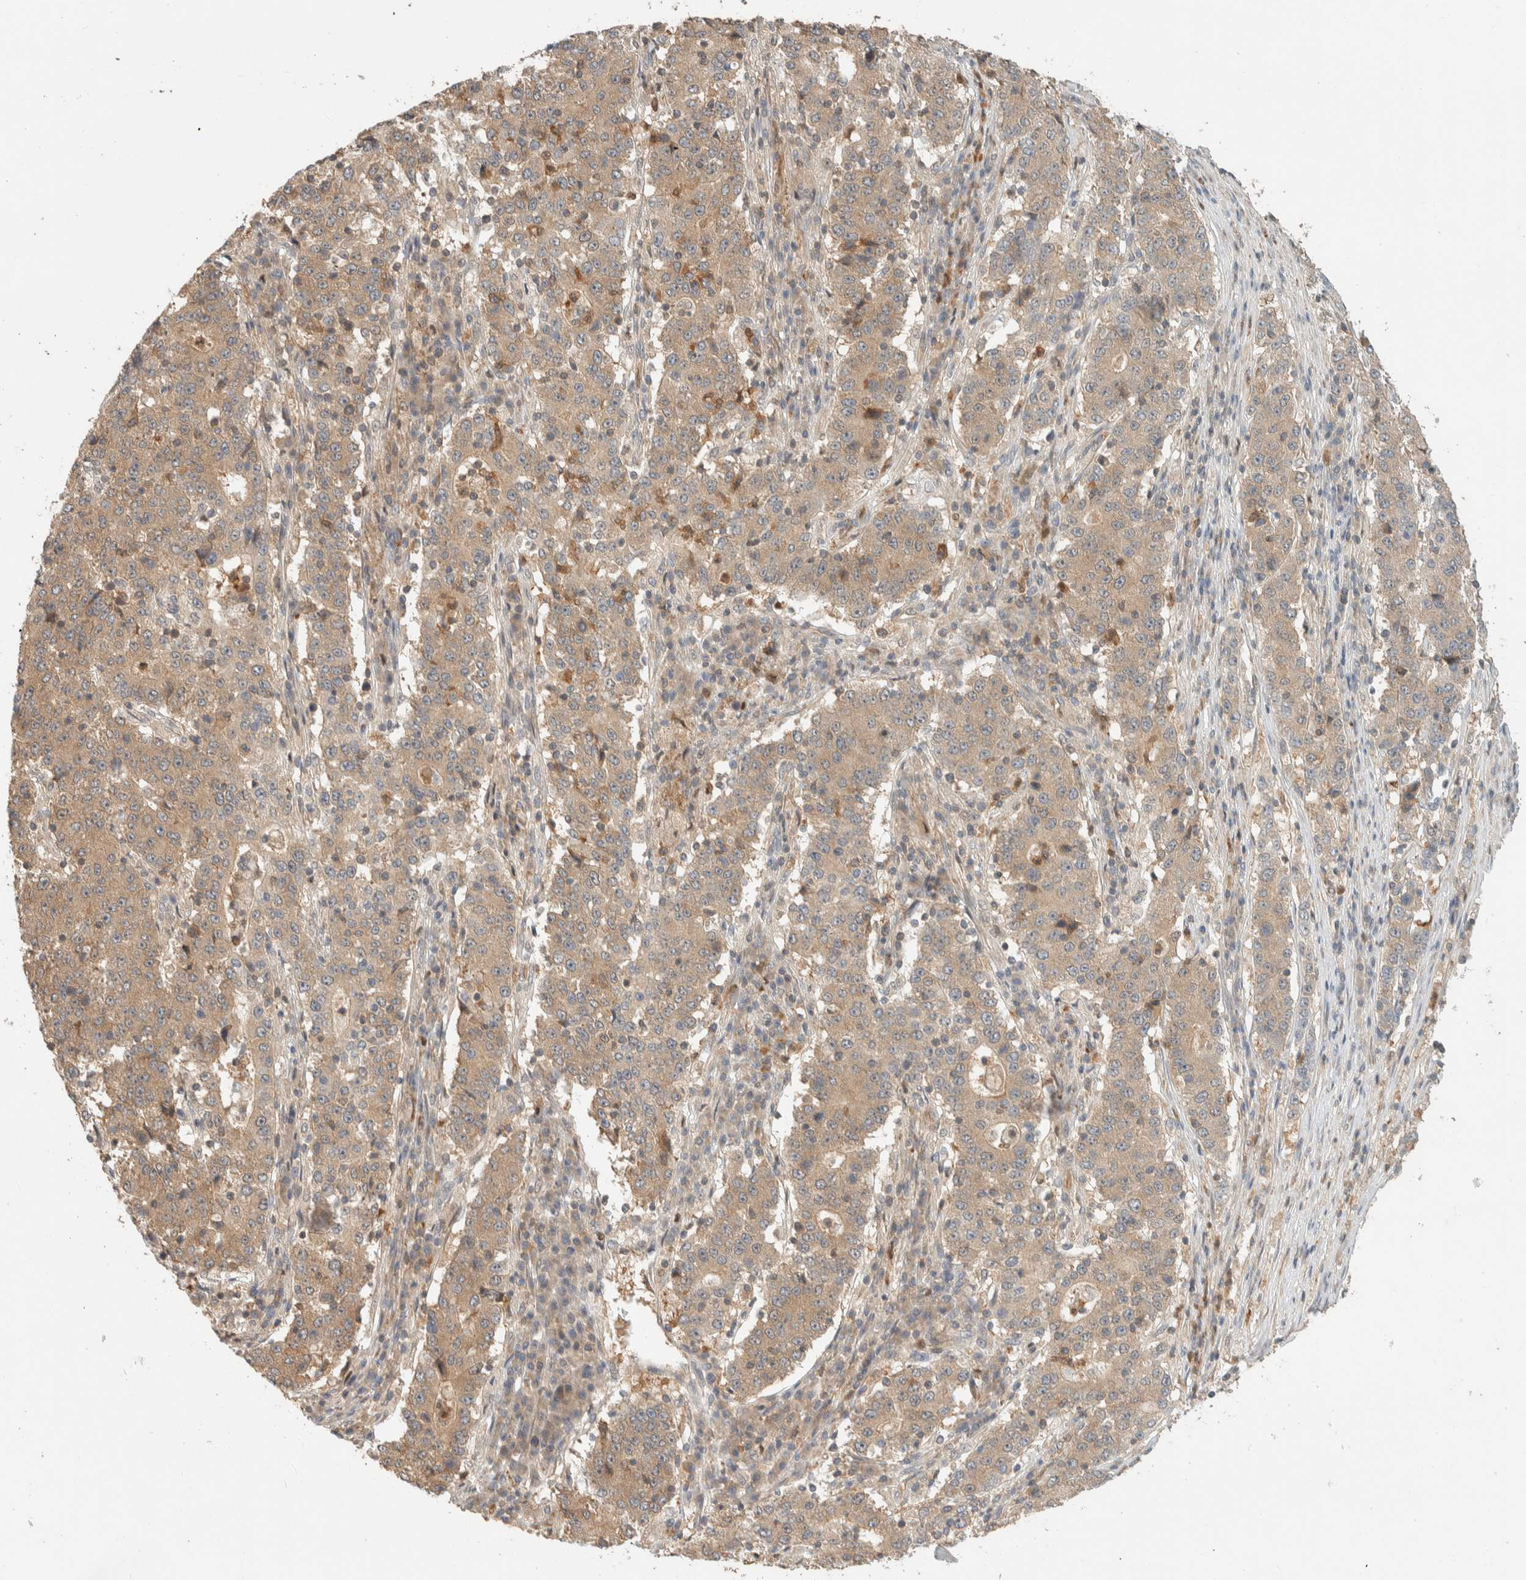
{"staining": {"intensity": "weak", "quantity": ">75%", "location": "cytoplasmic/membranous"}, "tissue": "stomach cancer", "cell_type": "Tumor cells", "image_type": "cancer", "snomed": [{"axis": "morphology", "description": "Adenocarcinoma, NOS"}, {"axis": "topography", "description": "Stomach"}], "caption": "Weak cytoplasmic/membranous expression for a protein is appreciated in about >75% of tumor cells of adenocarcinoma (stomach) using IHC.", "gene": "ADSS2", "patient": {"sex": "male", "age": 59}}